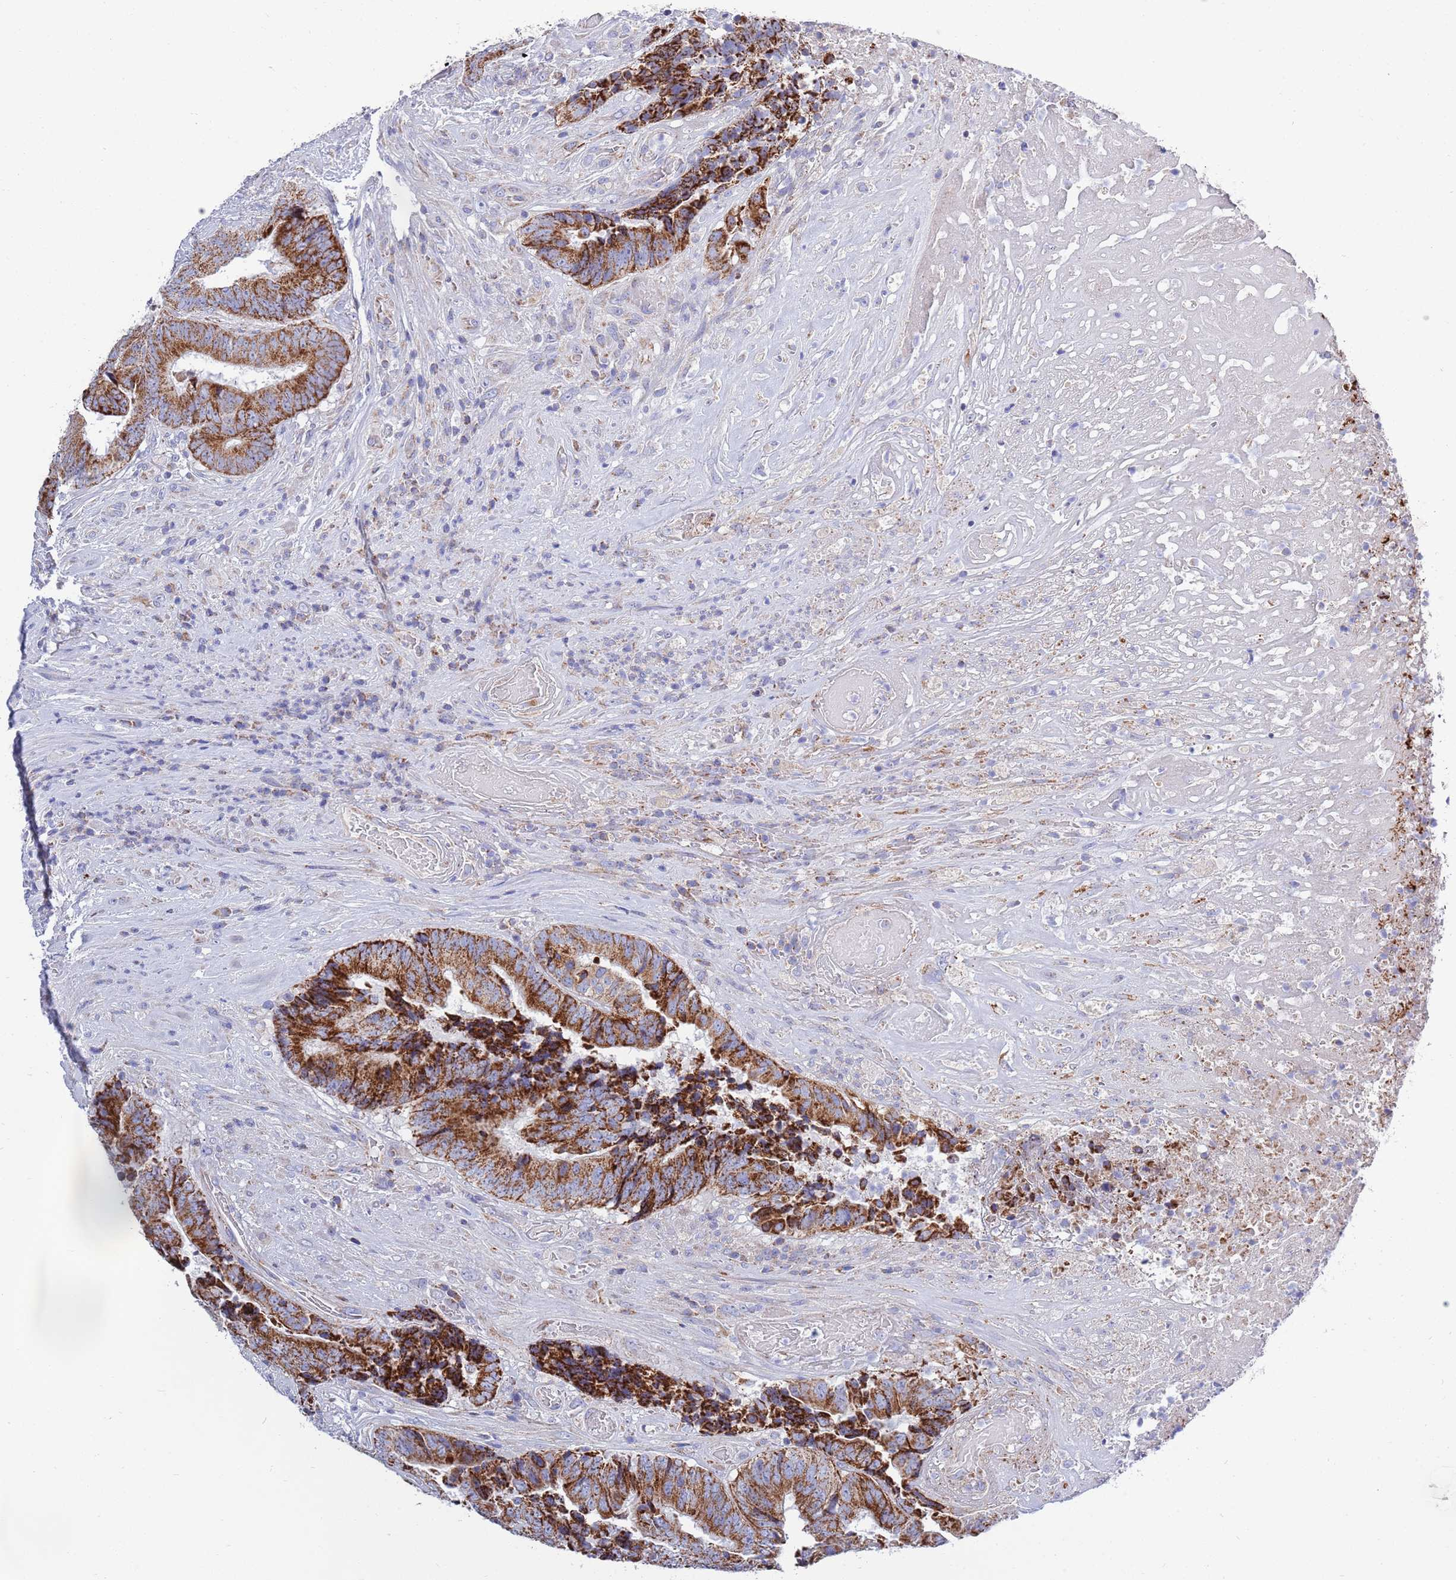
{"staining": {"intensity": "strong", "quantity": ">75%", "location": "cytoplasmic/membranous"}, "tissue": "colorectal cancer", "cell_type": "Tumor cells", "image_type": "cancer", "snomed": [{"axis": "morphology", "description": "Adenocarcinoma, NOS"}, {"axis": "topography", "description": "Rectum"}], "caption": "Immunohistochemistry (IHC) photomicrograph of human adenocarcinoma (colorectal) stained for a protein (brown), which exhibits high levels of strong cytoplasmic/membranous positivity in about >75% of tumor cells.", "gene": "EMC8", "patient": {"sex": "male", "age": 72}}